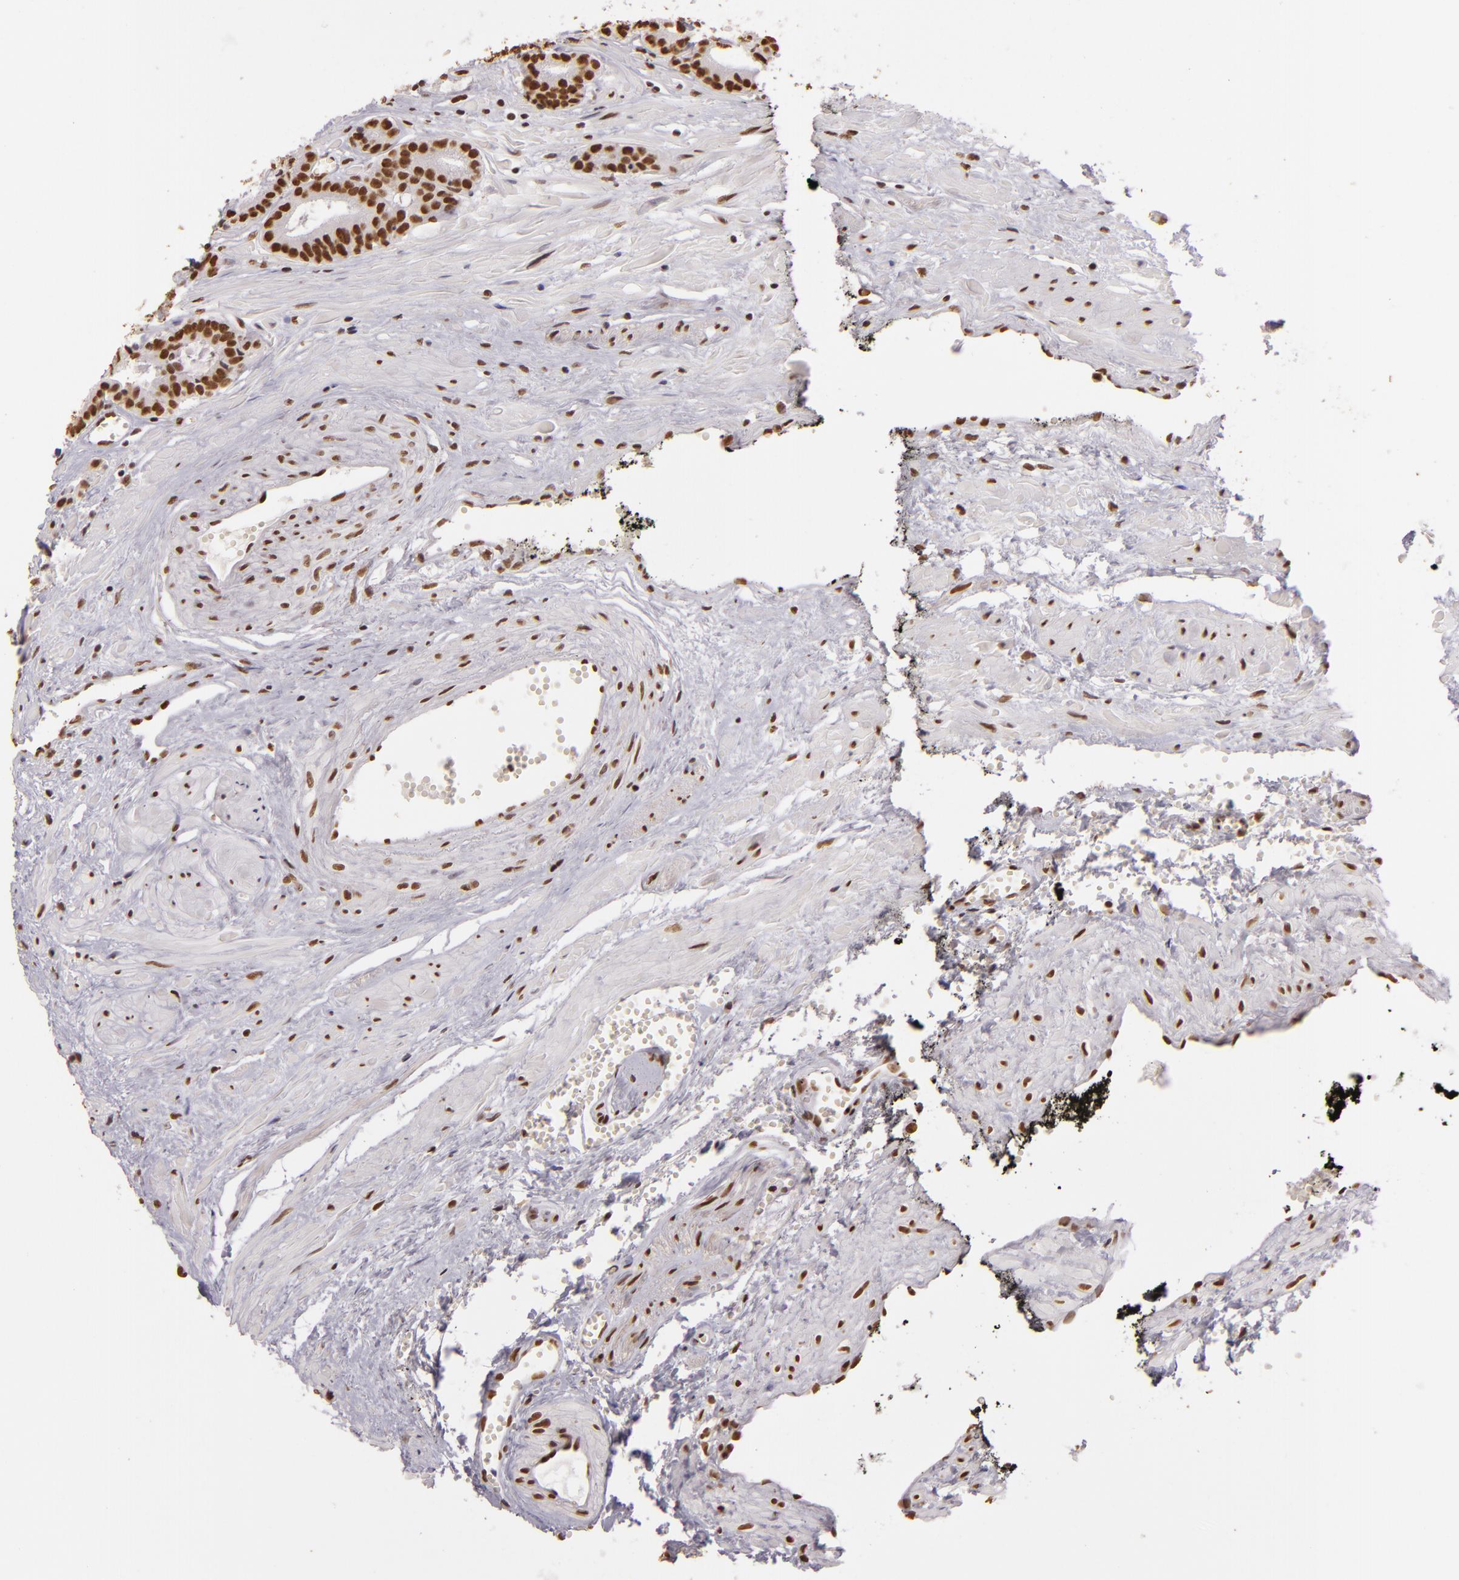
{"staining": {"intensity": "strong", "quantity": "25%-75%", "location": "nuclear"}, "tissue": "prostate cancer", "cell_type": "Tumor cells", "image_type": "cancer", "snomed": [{"axis": "morphology", "description": "Adenocarcinoma, High grade"}, {"axis": "topography", "description": "Prostate"}], "caption": "Immunohistochemical staining of adenocarcinoma (high-grade) (prostate) shows high levels of strong nuclear protein expression in approximately 25%-75% of tumor cells.", "gene": "PAPOLA", "patient": {"sex": "male", "age": 56}}